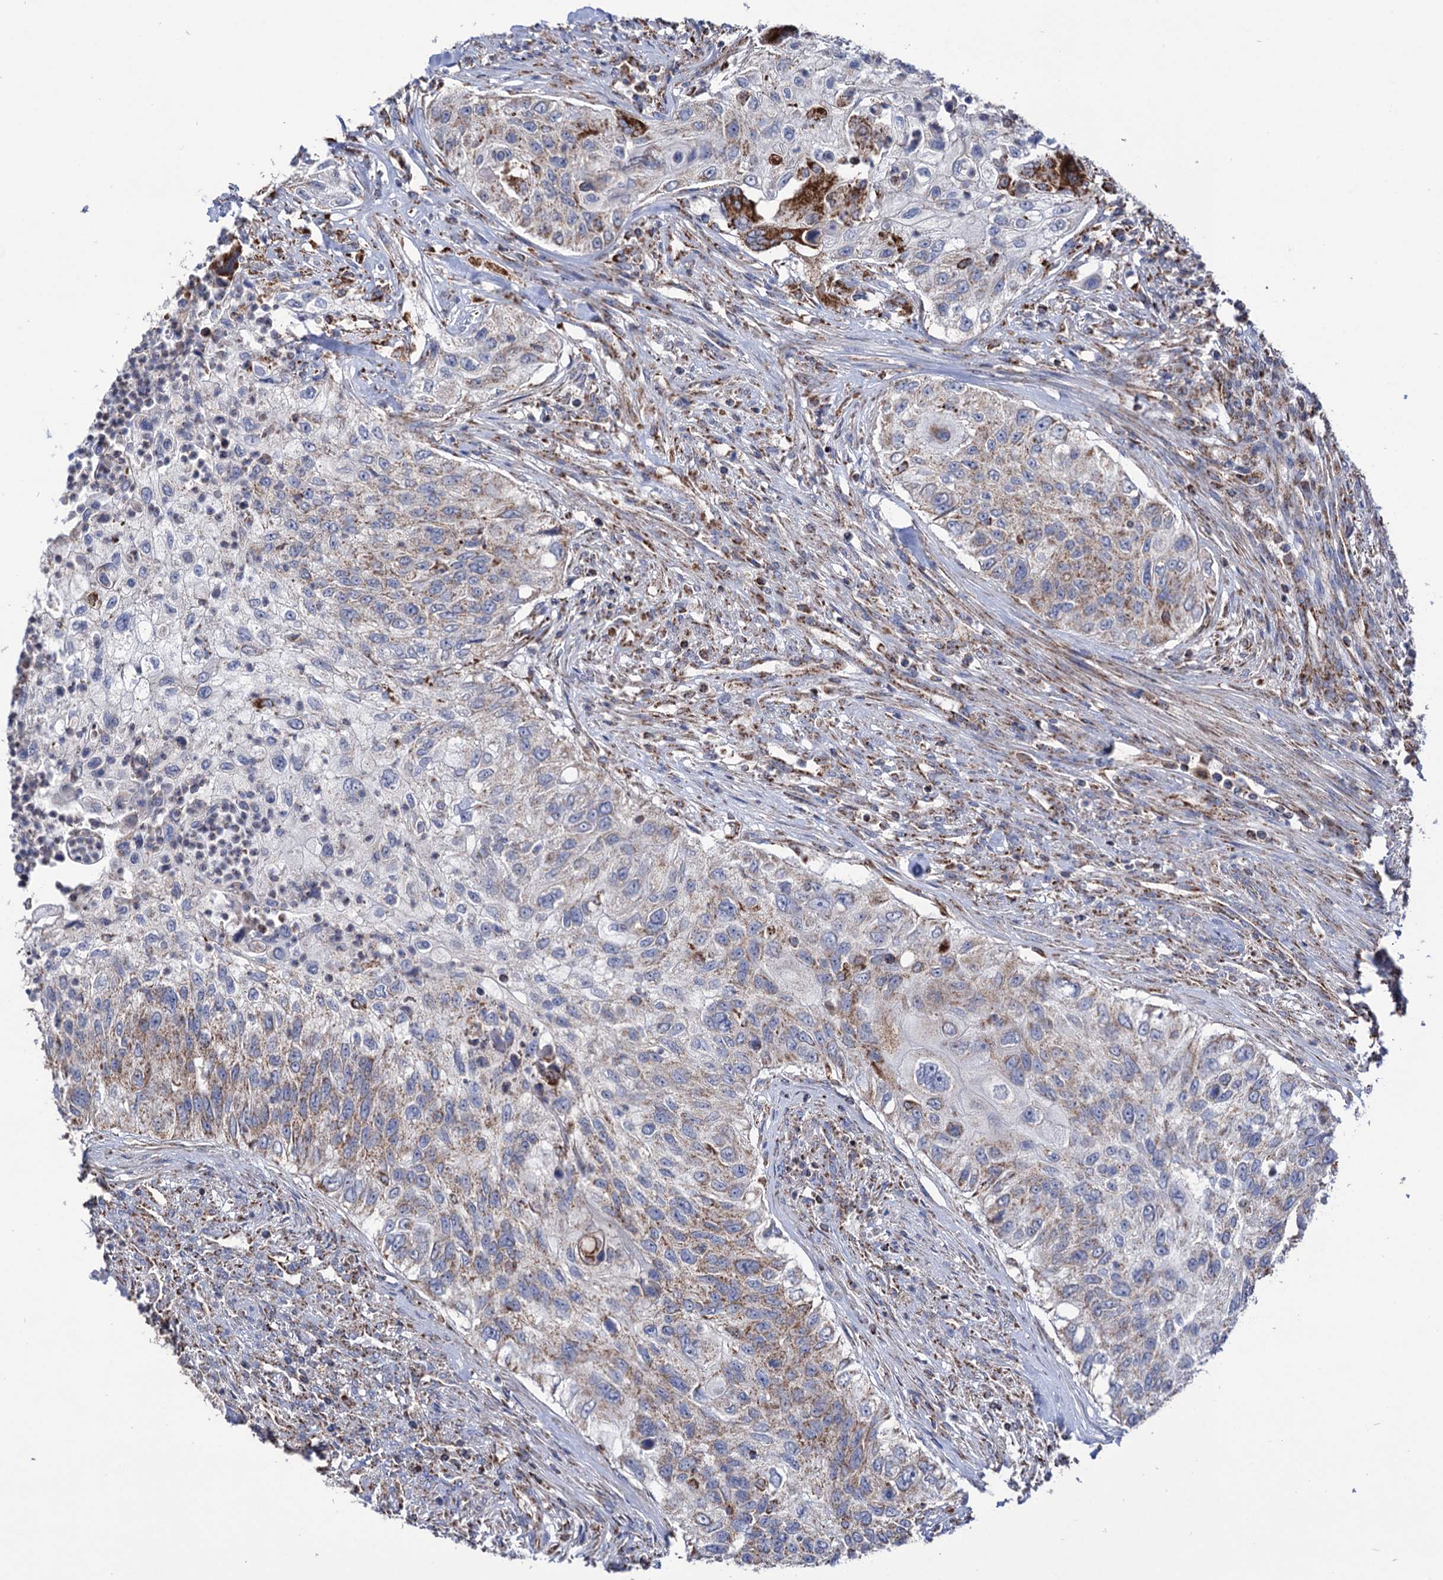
{"staining": {"intensity": "moderate", "quantity": "25%-75%", "location": "cytoplasmic/membranous"}, "tissue": "urothelial cancer", "cell_type": "Tumor cells", "image_type": "cancer", "snomed": [{"axis": "morphology", "description": "Urothelial carcinoma, High grade"}, {"axis": "topography", "description": "Urinary bladder"}], "caption": "Urothelial cancer was stained to show a protein in brown. There is medium levels of moderate cytoplasmic/membranous expression in approximately 25%-75% of tumor cells.", "gene": "ABHD10", "patient": {"sex": "female", "age": 60}}